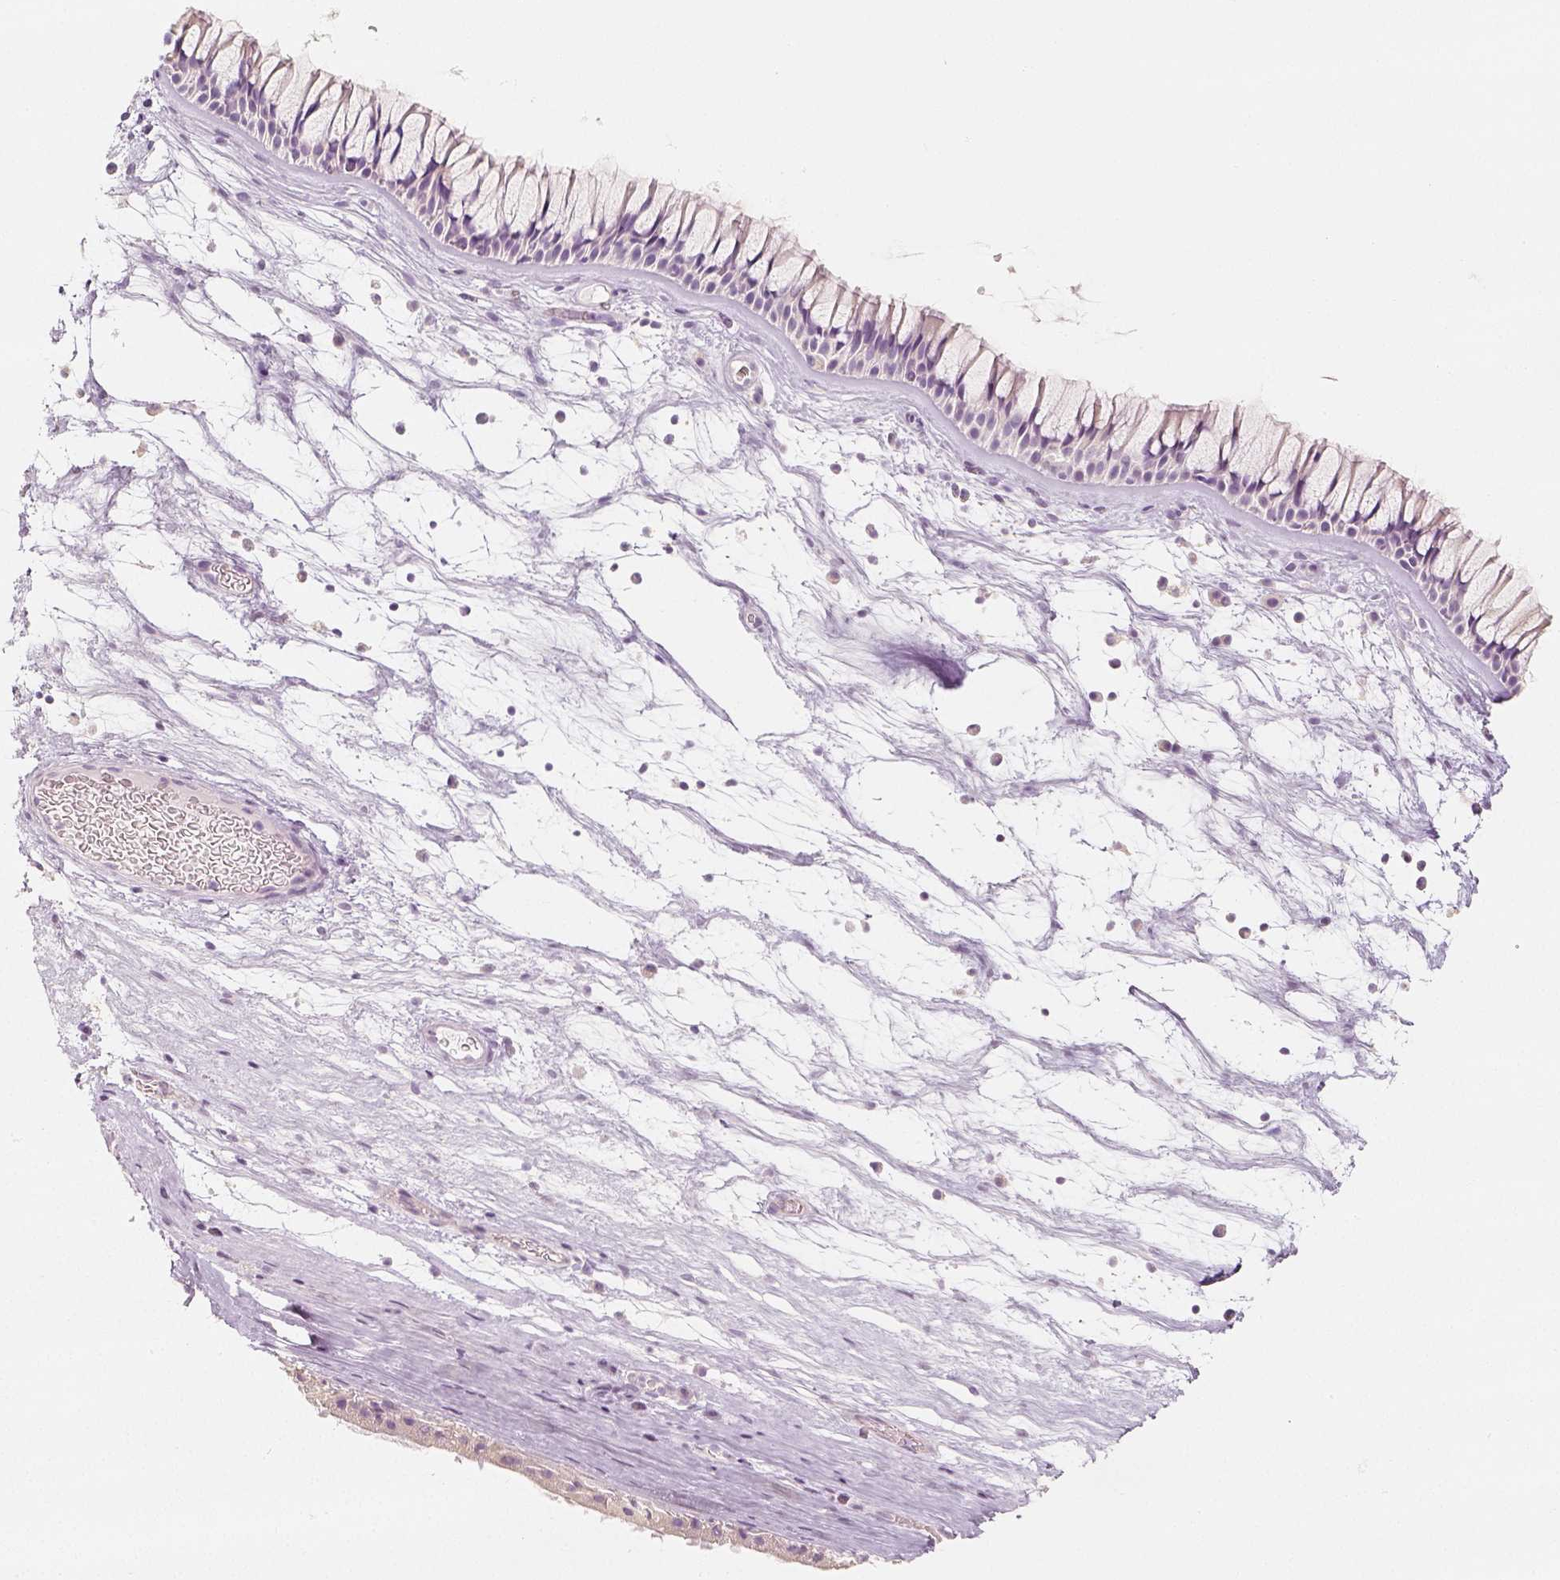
{"staining": {"intensity": "negative", "quantity": "none", "location": "none"}, "tissue": "nasopharynx", "cell_type": "Respiratory epithelial cells", "image_type": "normal", "snomed": [{"axis": "morphology", "description": "Normal tissue, NOS"}, {"axis": "topography", "description": "Nasopharynx"}], "caption": "DAB immunohistochemical staining of unremarkable nasopharynx displays no significant expression in respiratory epithelial cells.", "gene": "NECAB2", "patient": {"sex": "male", "age": 74}}